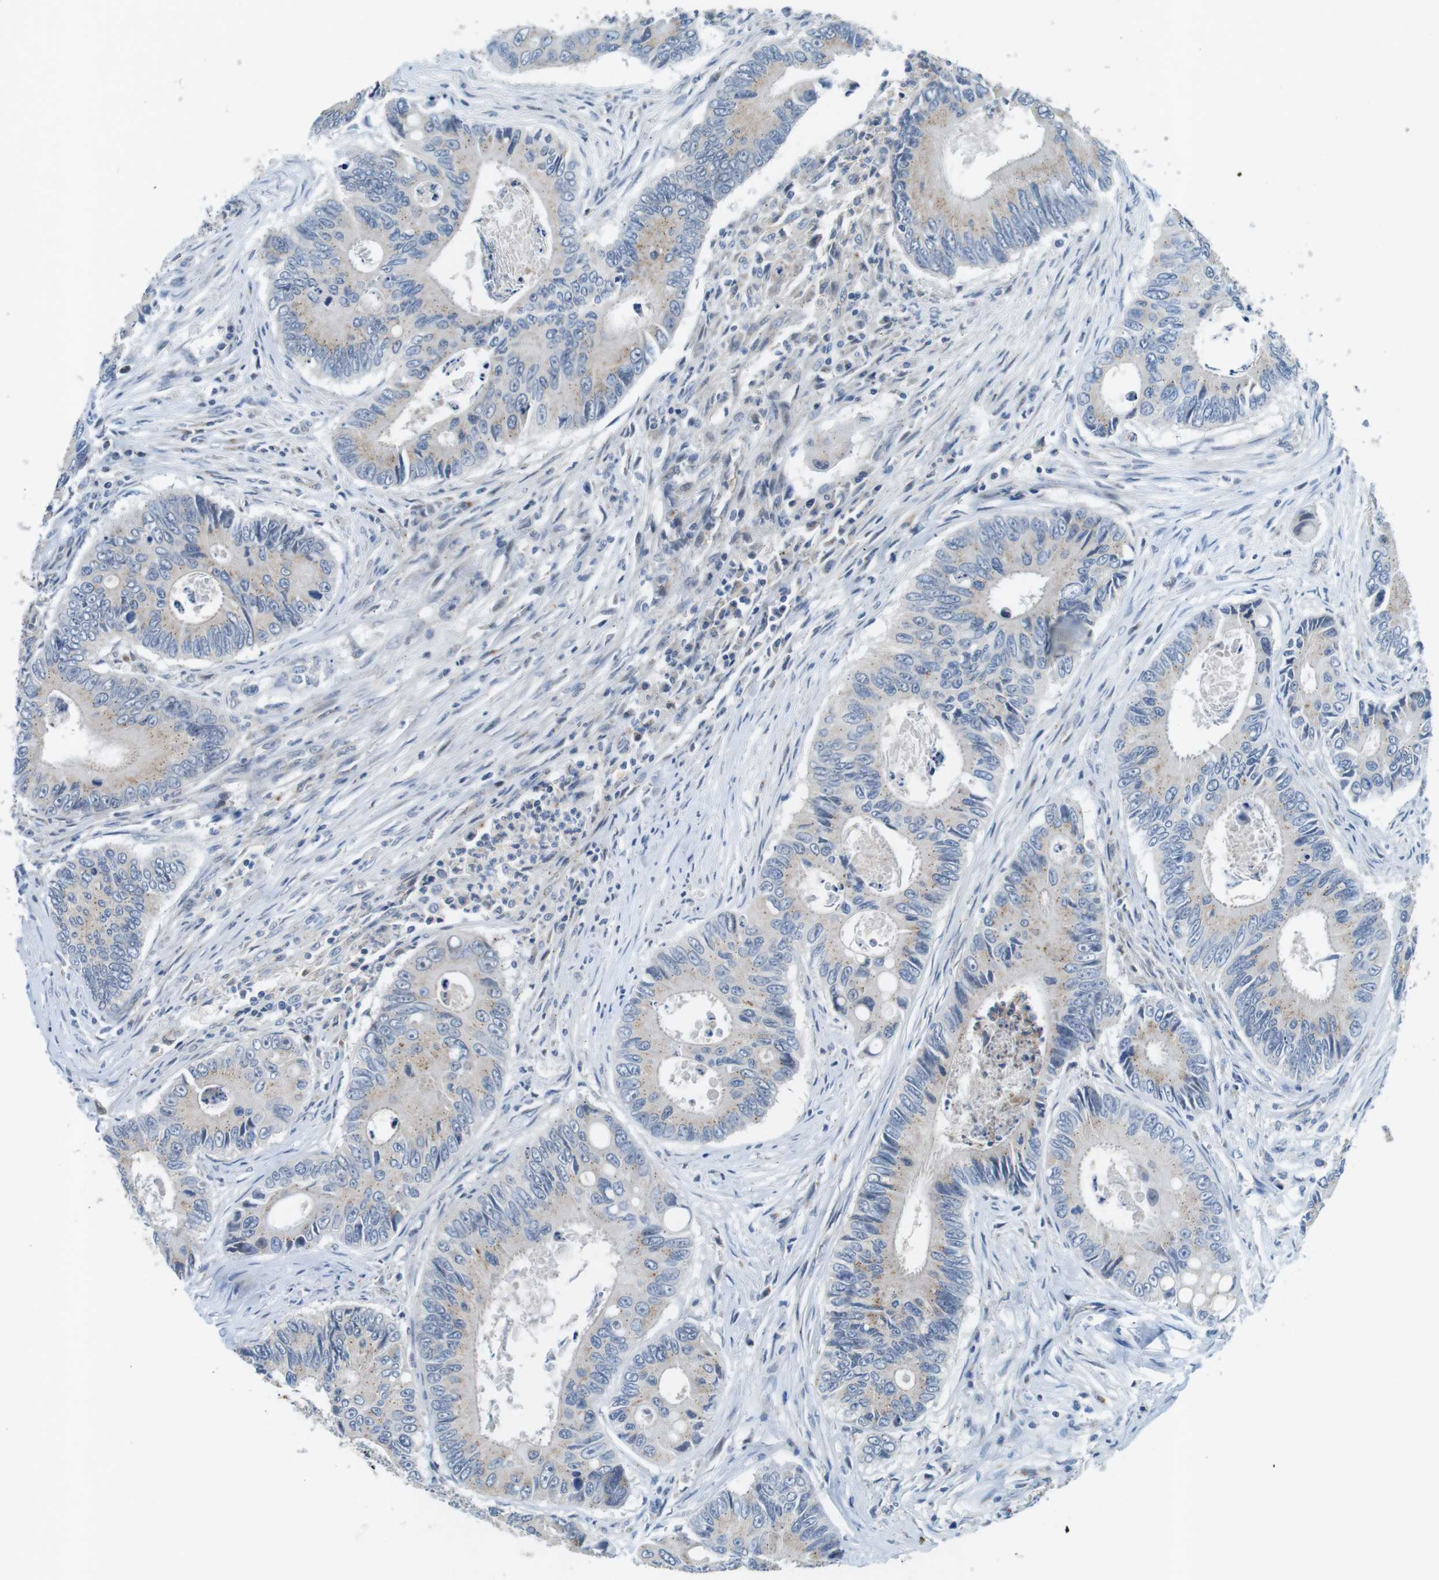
{"staining": {"intensity": "negative", "quantity": "none", "location": "none"}, "tissue": "colorectal cancer", "cell_type": "Tumor cells", "image_type": "cancer", "snomed": [{"axis": "morphology", "description": "Inflammation, NOS"}, {"axis": "morphology", "description": "Adenocarcinoma, NOS"}, {"axis": "topography", "description": "Colon"}], "caption": "IHC micrograph of neoplastic tissue: human adenocarcinoma (colorectal) stained with DAB (3,3'-diaminobenzidine) displays no significant protein expression in tumor cells.", "gene": "TYW1", "patient": {"sex": "male", "age": 72}}